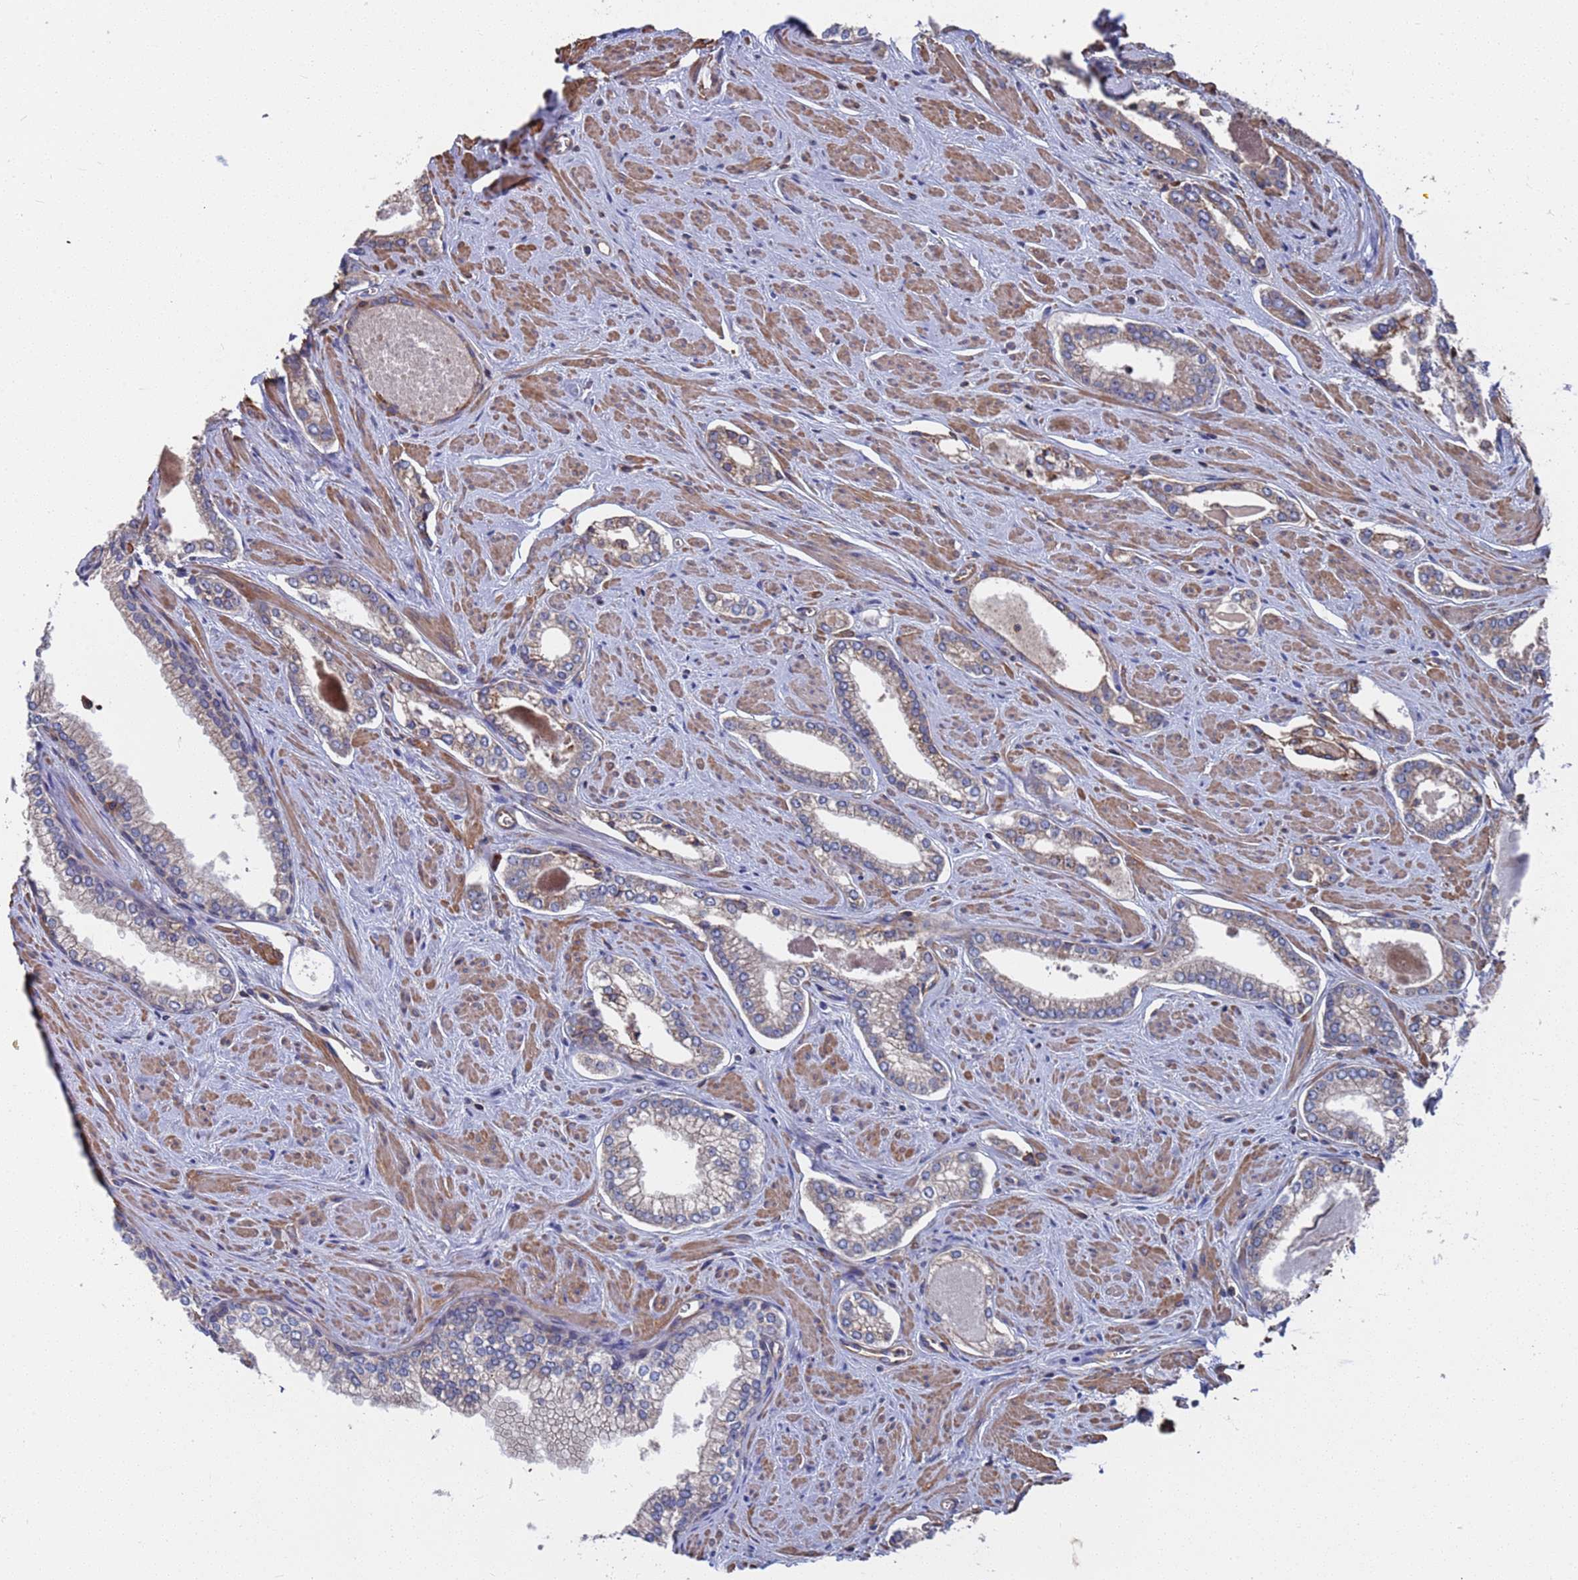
{"staining": {"intensity": "weak", "quantity": "<25%", "location": "cytoplasmic/membranous"}, "tissue": "prostate cancer", "cell_type": "Tumor cells", "image_type": "cancer", "snomed": [{"axis": "morphology", "description": "Adenocarcinoma, Low grade"}, {"axis": "topography", "description": "Prostate and seminal vesicle, NOS"}], "caption": "There is no significant expression in tumor cells of prostate cancer (low-grade adenocarcinoma). (Brightfield microscopy of DAB (3,3'-diaminobenzidine) IHC at high magnification).", "gene": "PYCR1", "patient": {"sex": "male", "age": 60}}